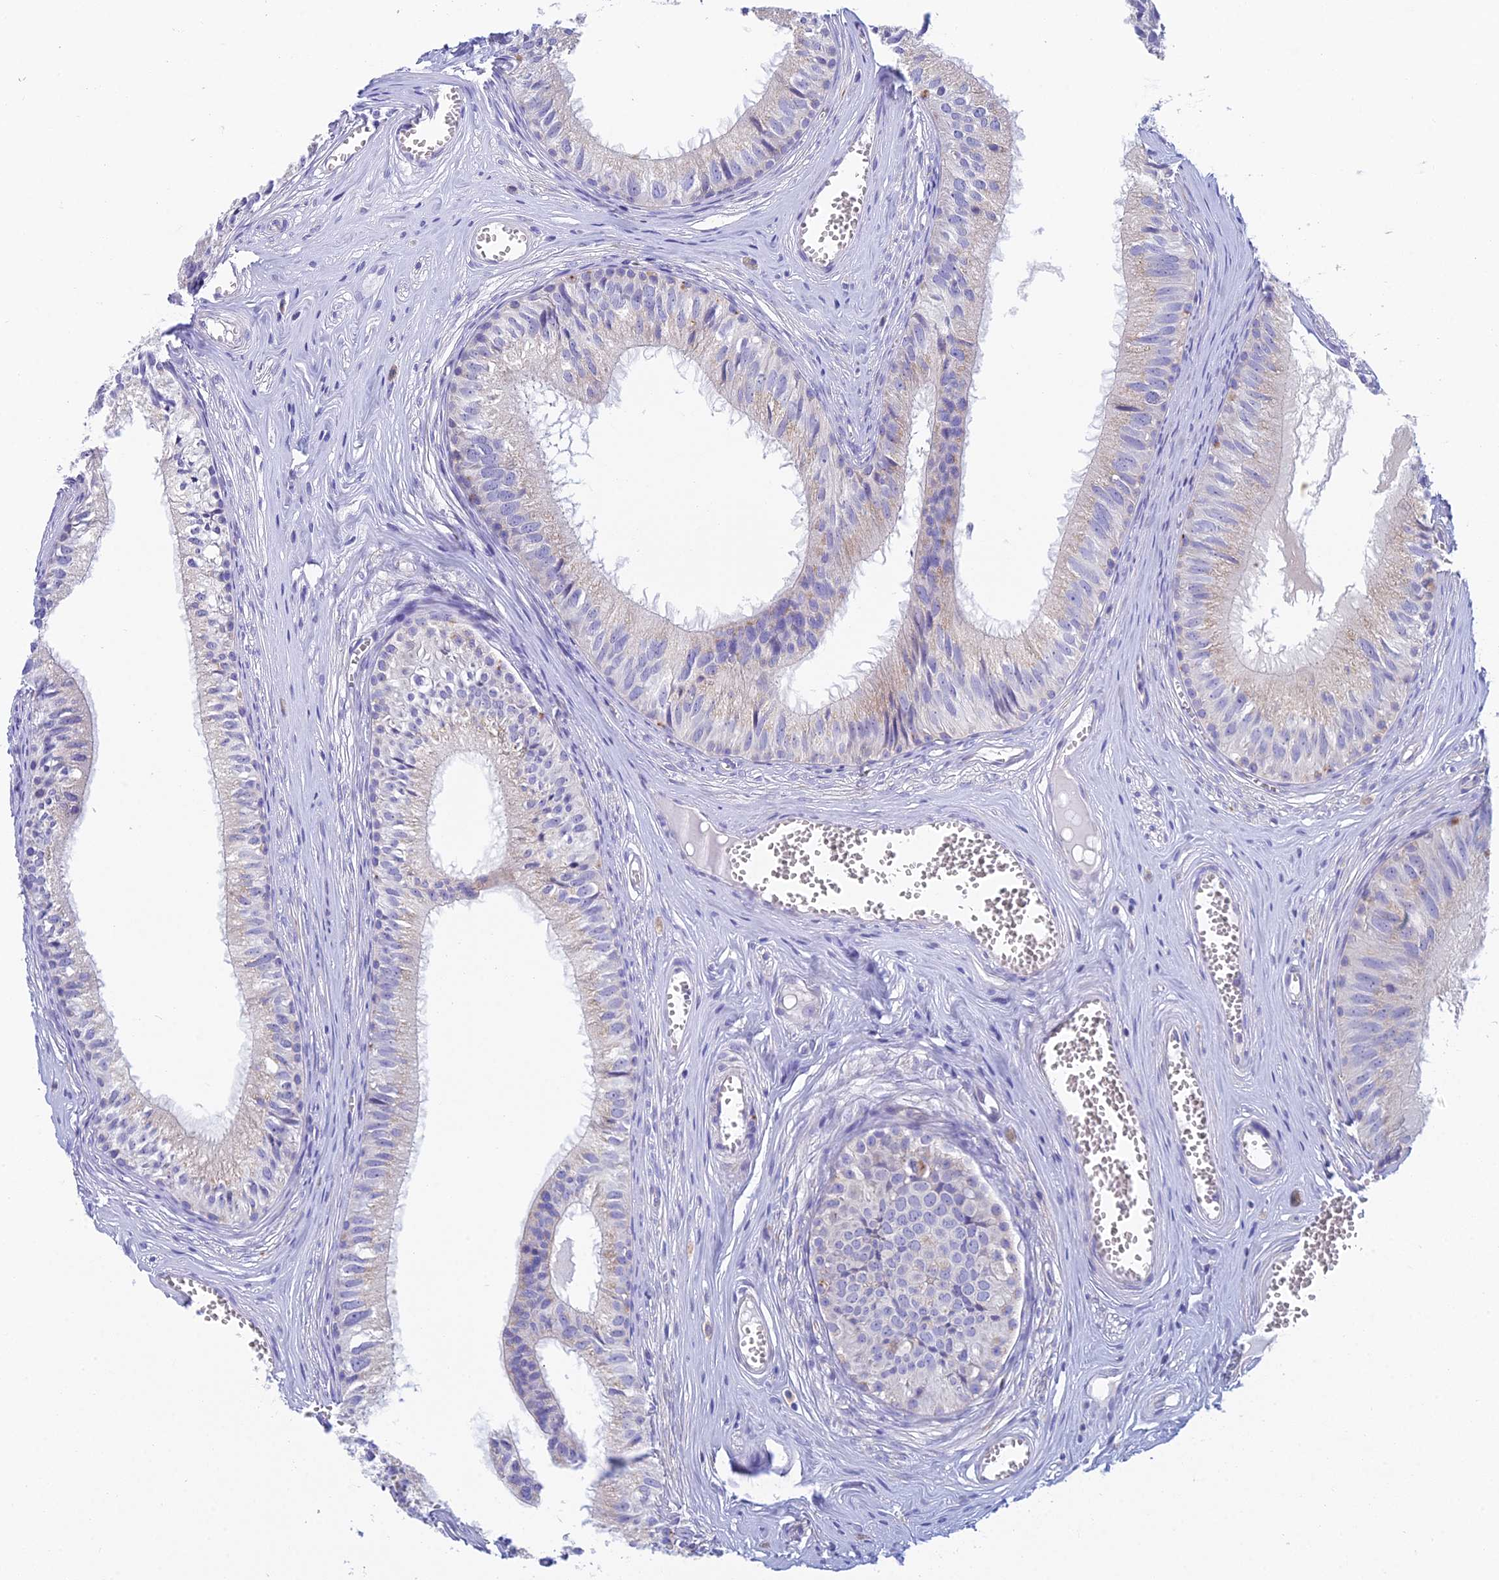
{"staining": {"intensity": "weak", "quantity": "<25%", "location": "cytoplasmic/membranous"}, "tissue": "epididymis", "cell_type": "Glandular cells", "image_type": "normal", "snomed": [{"axis": "morphology", "description": "Normal tissue, NOS"}, {"axis": "topography", "description": "Epididymis"}], "caption": "IHC photomicrograph of normal human epididymis stained for a protein (brown), which reveals no expression in glandular cells.", "gene": "ZNF564", "patient": {"sex": "male", "age": 36}}